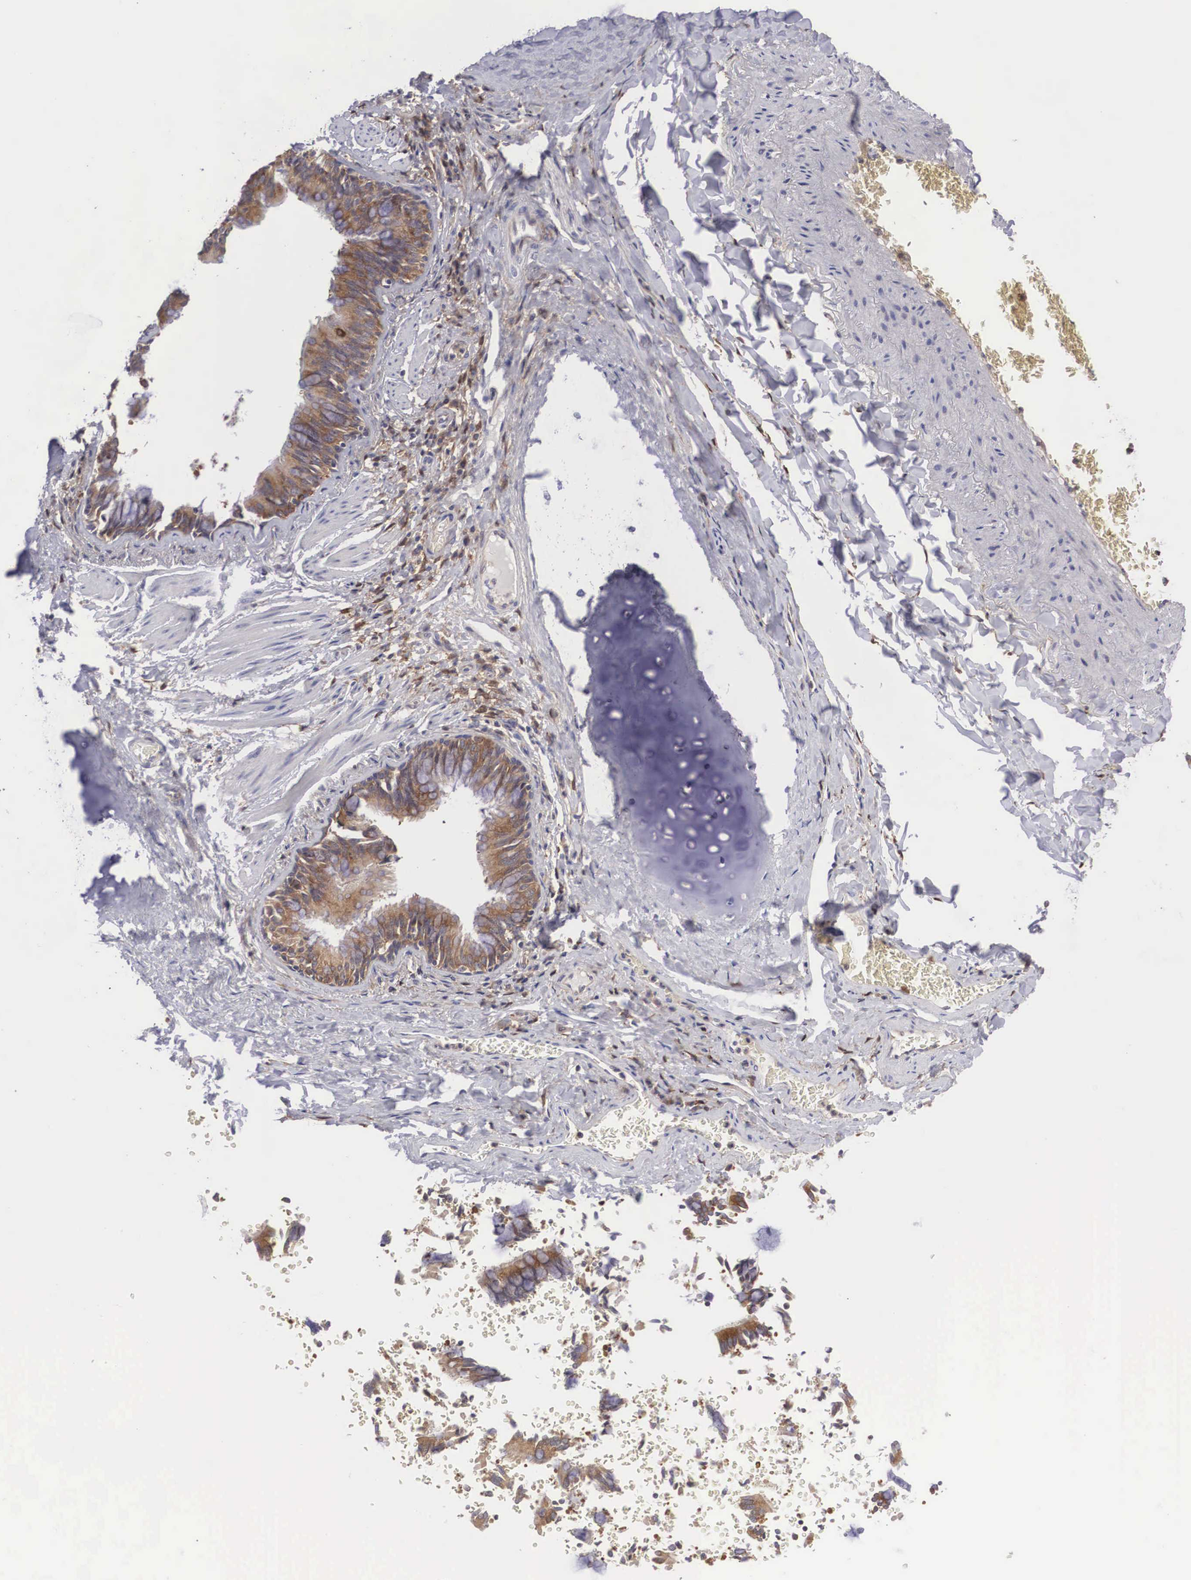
{"staining": {"intensity": "moderate", "quantity": ">75%", "location": "cytoplasmic/membranous"}, "tissue": "bronchus", "cell_type": "Respiratory epithelial cells", "image_type": "normal", "snomed": [{"axis": "morphology", "description": "Normal tissue, NOS"}, {"axis": "topography", "description": "Lung"}], "caption": "Moderate cytoplasmic/membranous protein positivity is identified in about >75% of respiratory epithelial cells in bronchus. The staining was performed using DAB to visualize the protein expression in brown, while the nuclei were stained in blue with hematoxylin (Magnification: 20x).", "gene": "GRIPAP1", "patient": {"sex": "male", "age": 54}}